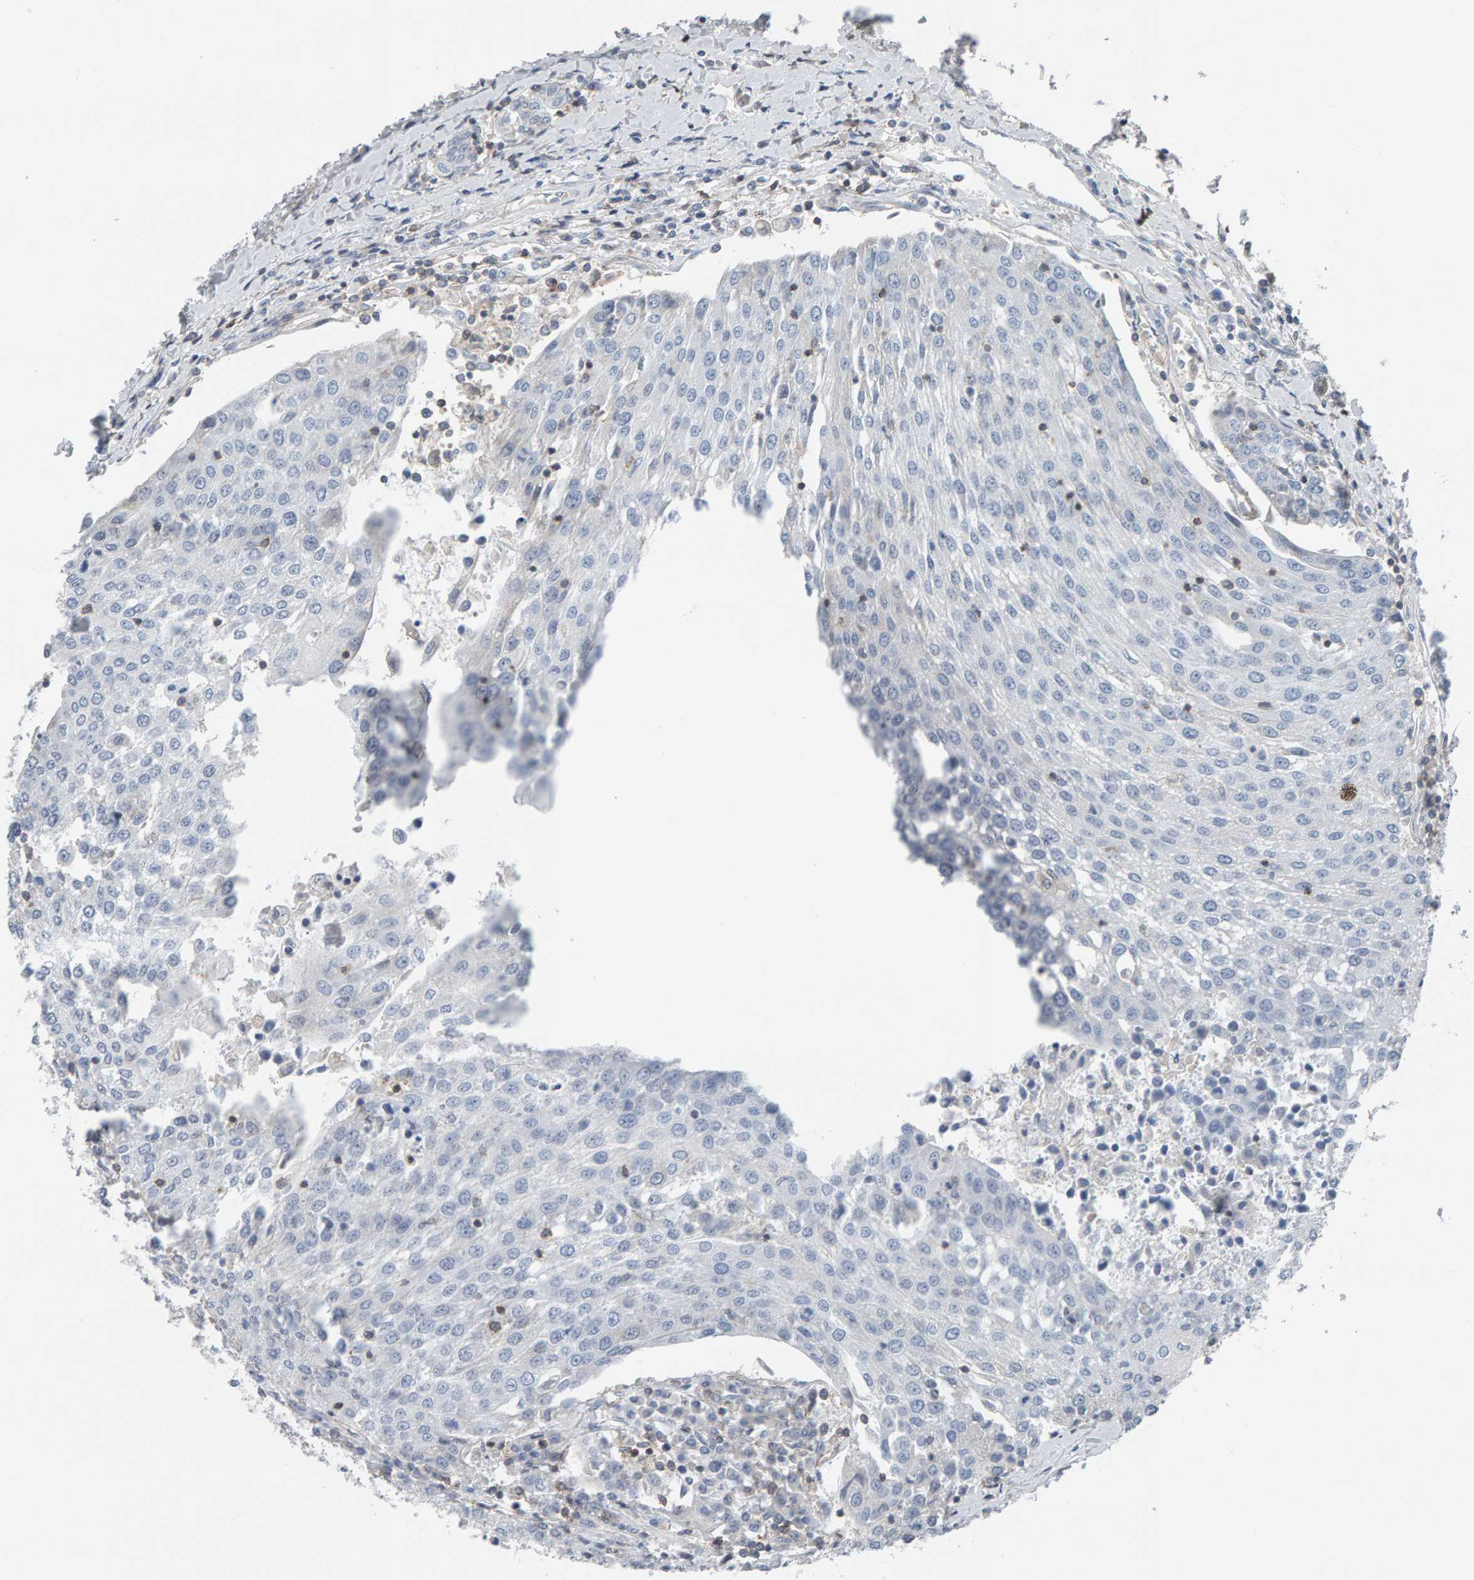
{"staining": {"intensity": "negative", "quantity": "none", "location": "none"}, "tissue": "urothelial cancer", "cell_type": "Tumor cells", "image_type": "cancer", "snomed": [{"axis": "morphology", "description": "Urothelial carcinoma, High grade"}, {"axis": "topography", "description": "Urinary bladder"}], "caption": "The image demonstrates no significant expression in tumor cells of urothelial carcinoma (high-grade).", "gene": "FYN", "patient": {"sex": "female", "age": 85}}